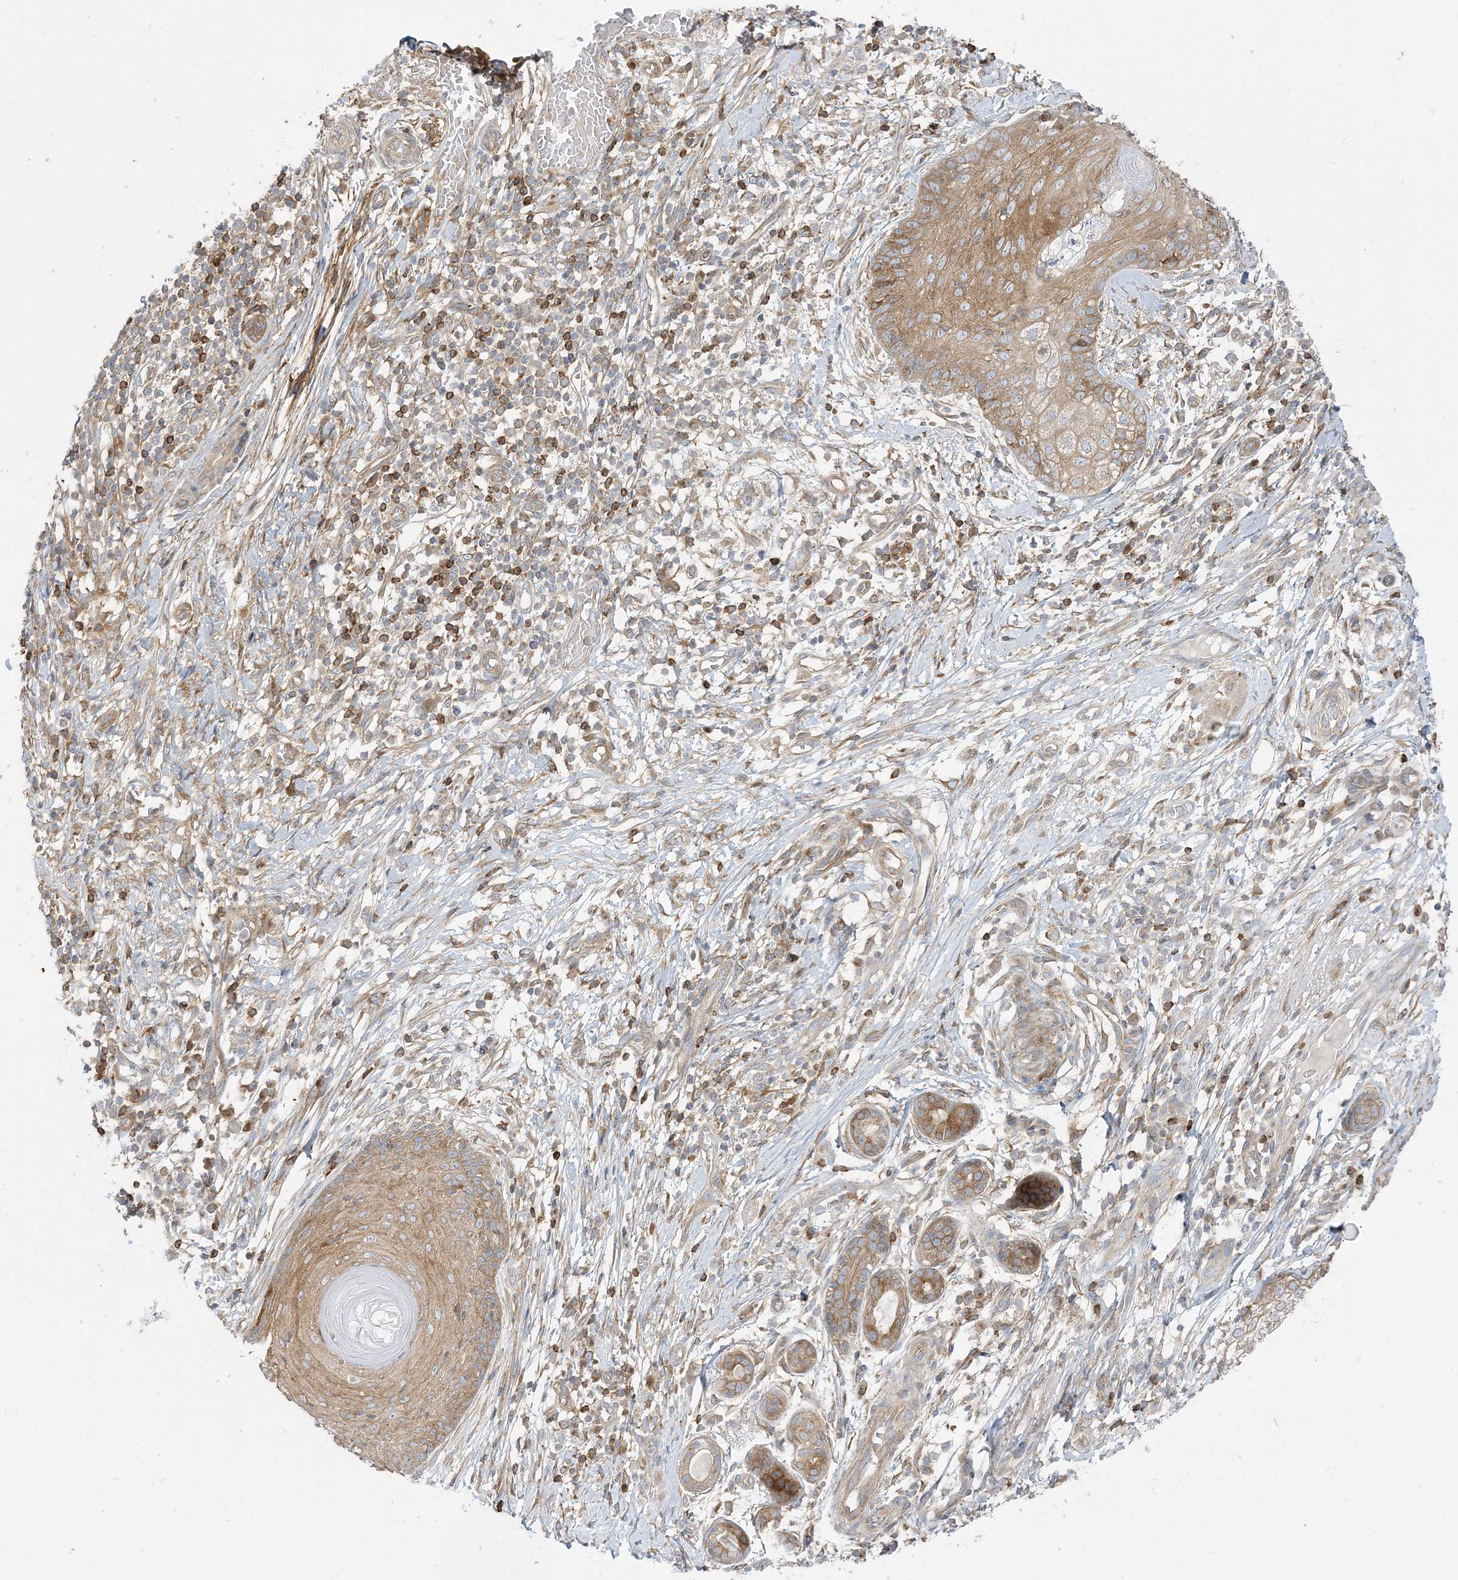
{"staining": {"intensity": "moderate", "quantity": ">75%", "location": "cytoplasmic/membranous"}, "tissue": "skin cancer", "cell_type": "Tumor cells", "image_type": "cancer", "snomed": [{"axis": "morphology", "description": "Squamous cell carcinoma, NOS"}, {"axis": "topography", "description": "Skin"}], "caption": "Immunohistochemical staining of skin cancer reveals medium levels of moderate cytoplasmic/membranous expression in approximately >75% of tumor cells. (DAB = brown stain, brightfield microscopy at high magnification).", "gene": "STAM", "patient": {"sex": "female", "age": 88}}